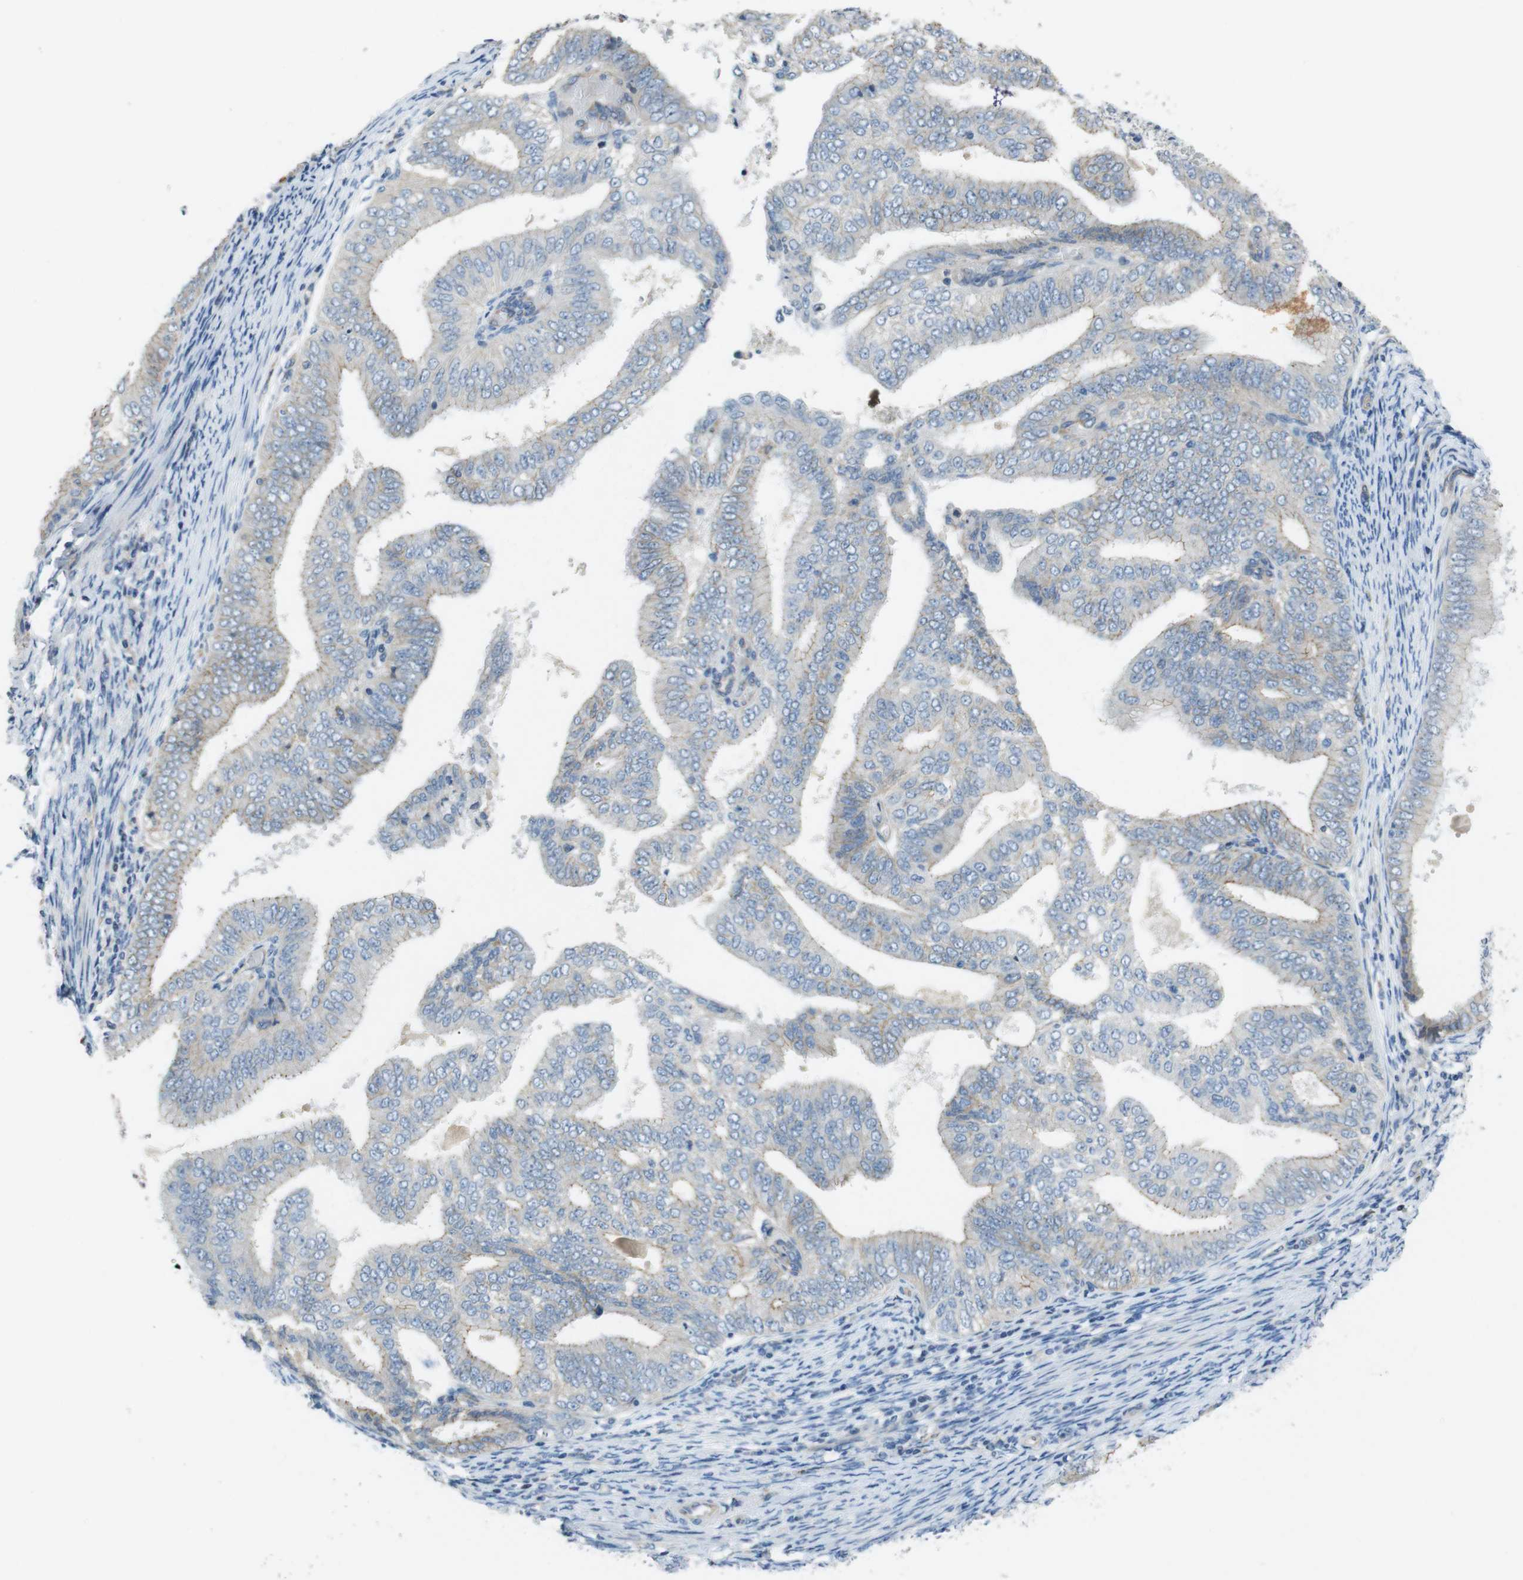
{"staining": {"intensity": "negative", "quantity": "none", "location": "none"}, "tissue": "endometrial cancer", "cell_type": "Tumor cells", "image_type": "cancer", "snomed": [{"axis": "morphology", "description": "Adenocarcinoma, NOS"}, {"axis": "topography", "description": "Endometrium"}], "caption": "A photomicrograph of adenocarcinoma (endometrial) stained for a protein demonstrates no brown staining in tumor cells.", "gene": "PCDH10", "patient": {"sex": "female", "age": 58}}